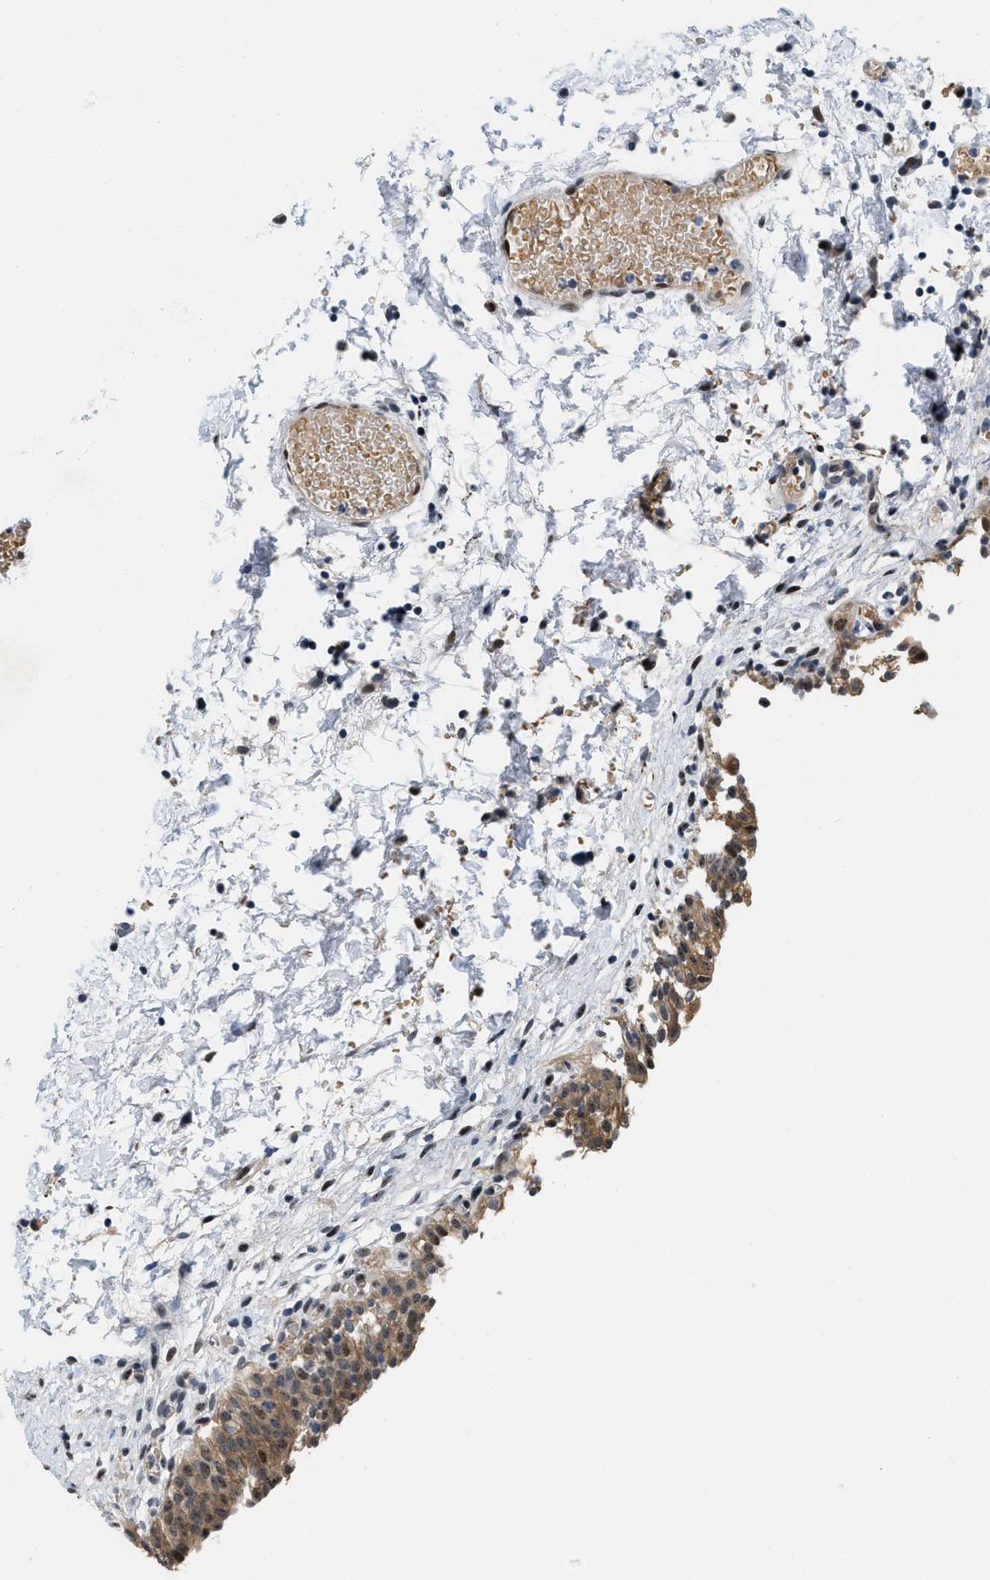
{"staining": {"intensity": "moderate", "quantity": ">75%", "location": "cytoplasmic/membranous,nuclear"}, "tissue": "urinary bladder", "cell_type": "Urothelial cells", "image_type": "normal", "snomed": [{"axis": "morphology", "description": "Normal tissue, NOS"}, {"axis": "topography", "description": "Urinary bladder"}], "caption": "A micrograph showing moderate cytoplasmic/membranous,nuclear positivity in about >75% of urothelial cells in unremarkable urinary bladder, as visualized by brown immunohistochemical staining.", "gene": "VIP", "patient": {"sex": "male", "age": 55}}